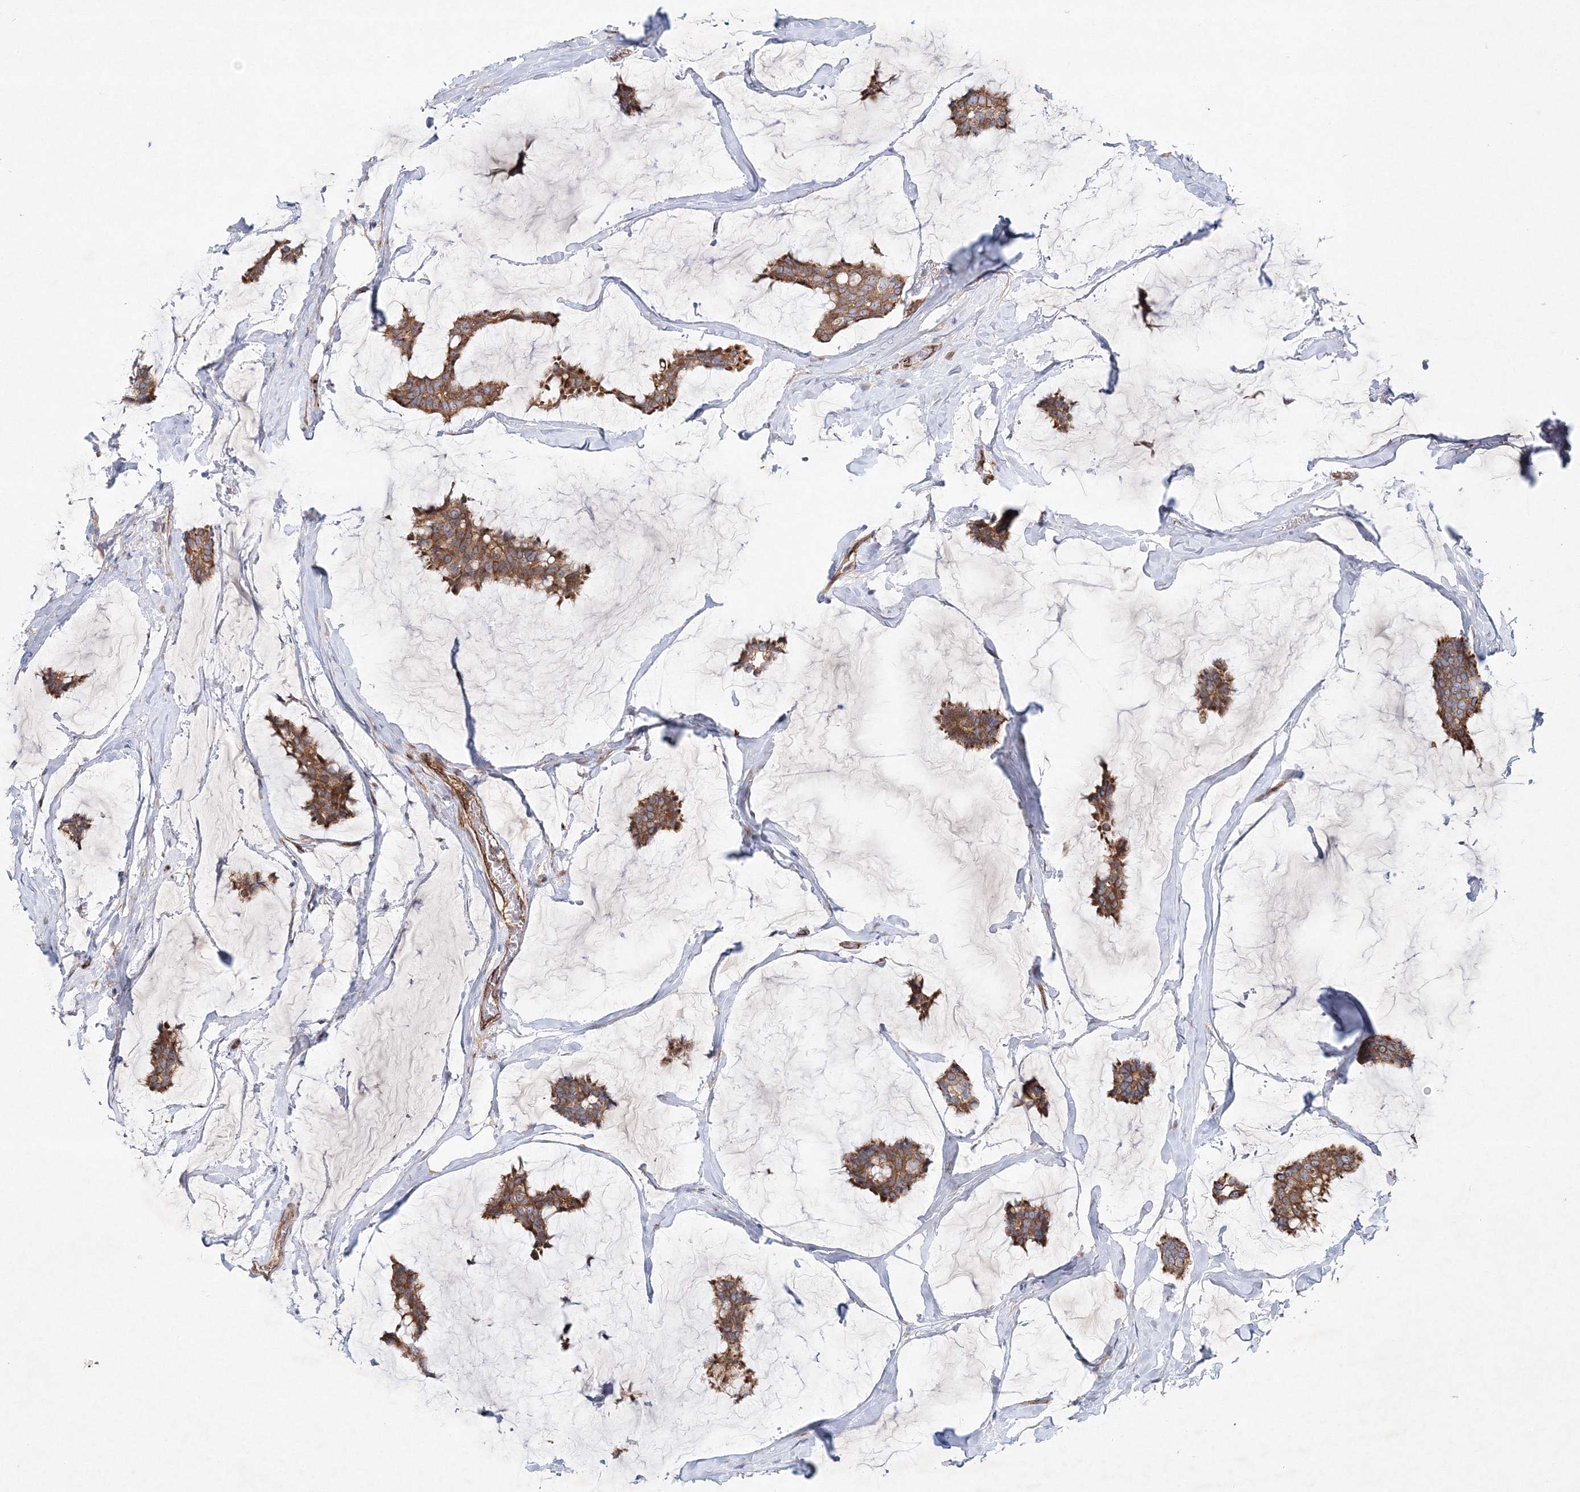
{"staining": {"intensity": "moderate", "quantity": ">75%", "location": "cytoplasmic/membranous"}, "tissue": "breast cancer", "cell_type": "Tumor cells", "image_type": "cancer", "snomed": [{"axis": "morphology", "description": "Duct carcinoma"}, {"axis": "topography", "description": "Breast"}], "caption": "Immunohistochemistry (IHC) photomicrograph of neoplastic tissue: breast infiltrating ductal carcinoma stained using IHC reveals medium levels of moderate protein expression localized specifically in the cytoplasmic/membranous of tumor cells, appearing as a cytoplasmic/membranous brown color.", "gene": "ZFYVE16", "patient": {"sex": "female", "age": 93}}